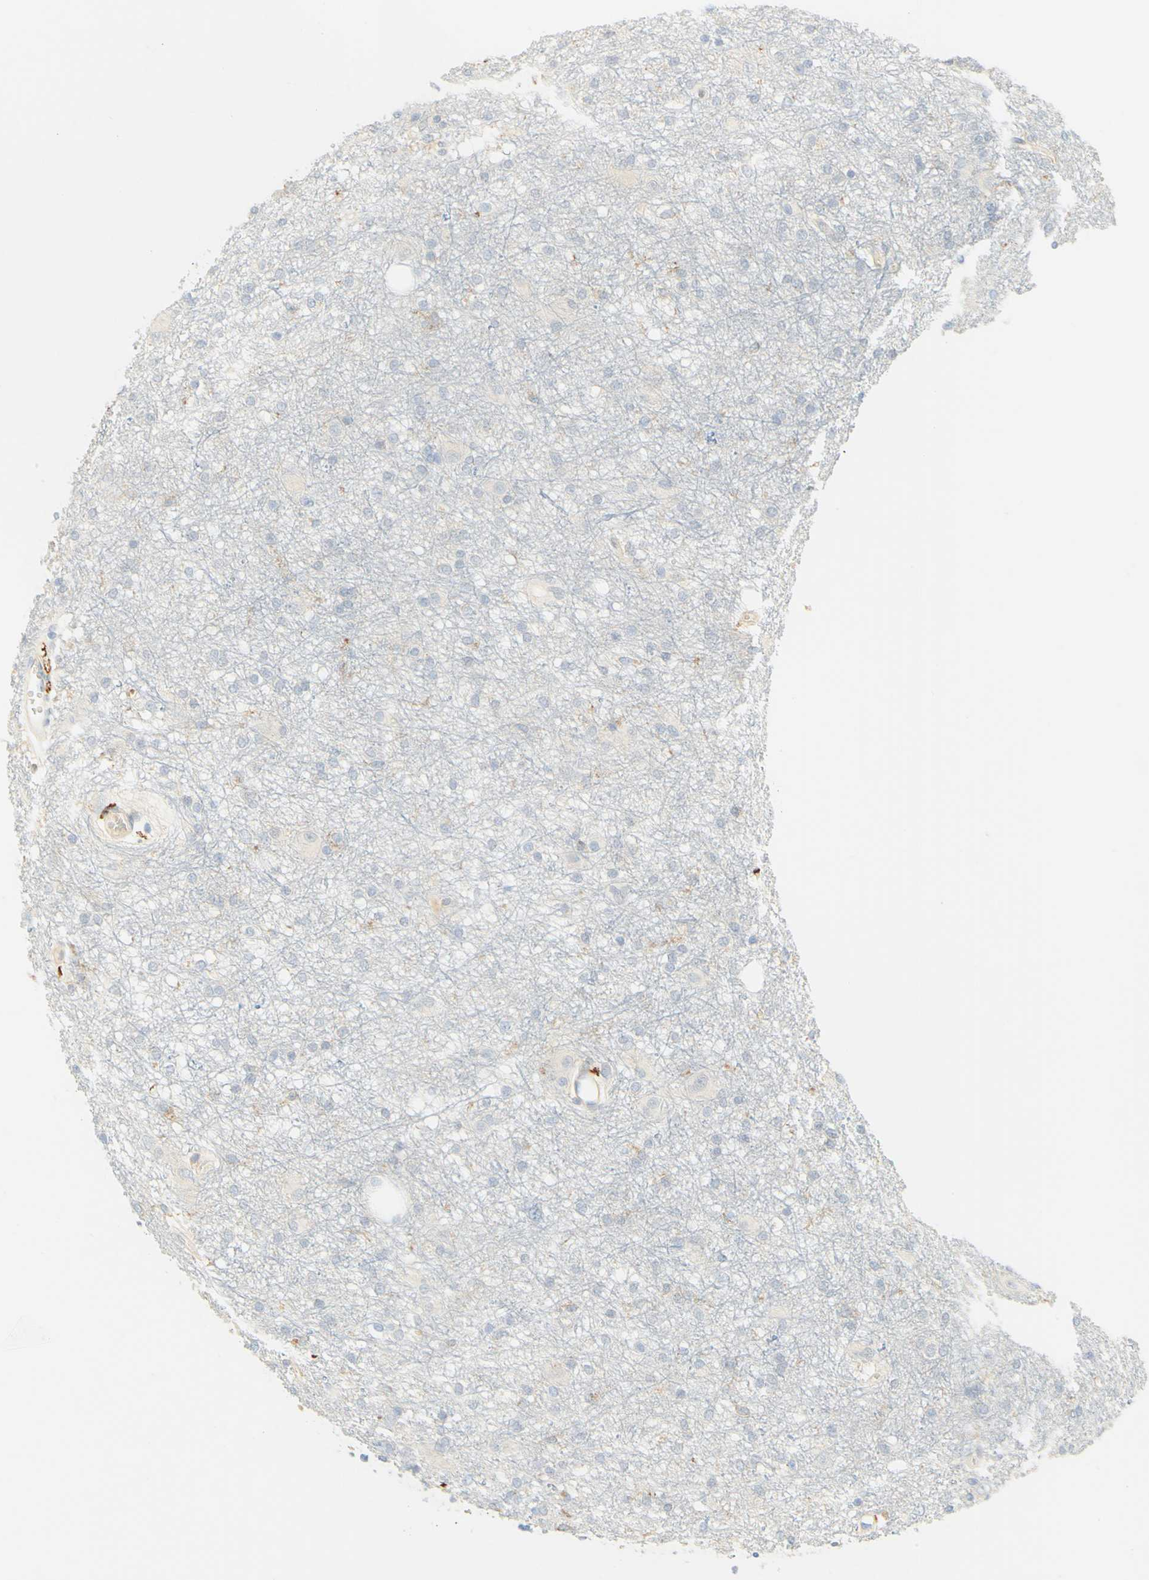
{"staining": {"intensity": "negative", "quantity": "none", "location": "none"}, "tissue": "glioma", "cell_type": "Tumor cells", "image_type": "cancer", "snomed": [{"axis": "morphology", "description": "Glioma, malignant, High grade"}, {"axis": "topography", "description": "Brain"}], "caption": "The micrograph exhibits no significant expression in tumor cells of malignant glioma (high-grade).", "gene": "FCGRT", "patient": {"sex": "female", "age": 59}}